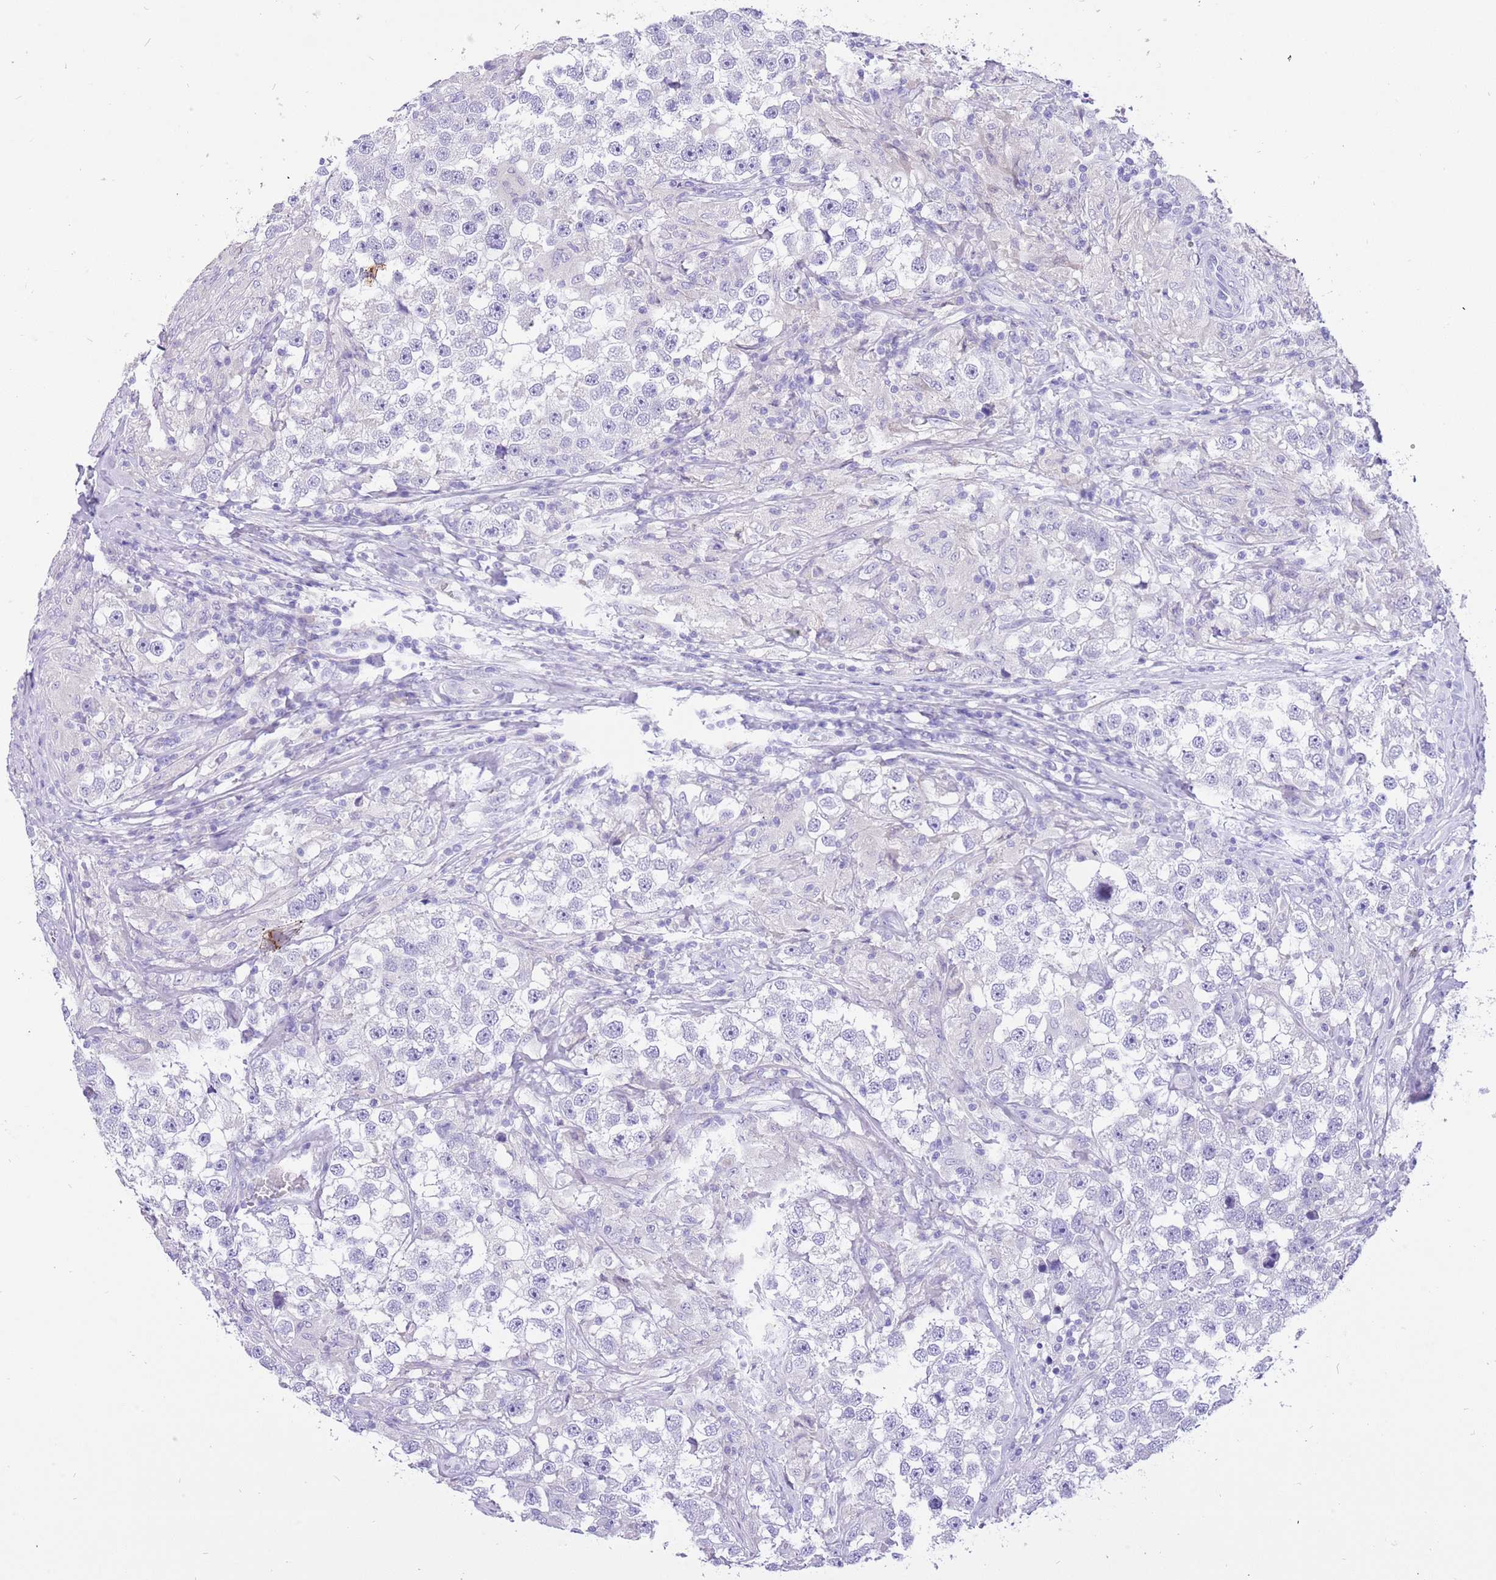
{"staining": {"intensity": "negative", "quantity": "none", "location": "none"}, "tissue": "testis cancer", "cell_type": "Tumor cells", "image_type": "cancer", "snomed": [{"axis": "morphology", "description": "Seminoma, NOS"}, {"axis": "topography", "description": "Testis"}], "caption": "This is an IHC photomicrograph of testis cancer (seminoma). There is no staining in tumor cells.", "gene": "R3HDM4", "patient": {"sex": "male", "age": 46}}